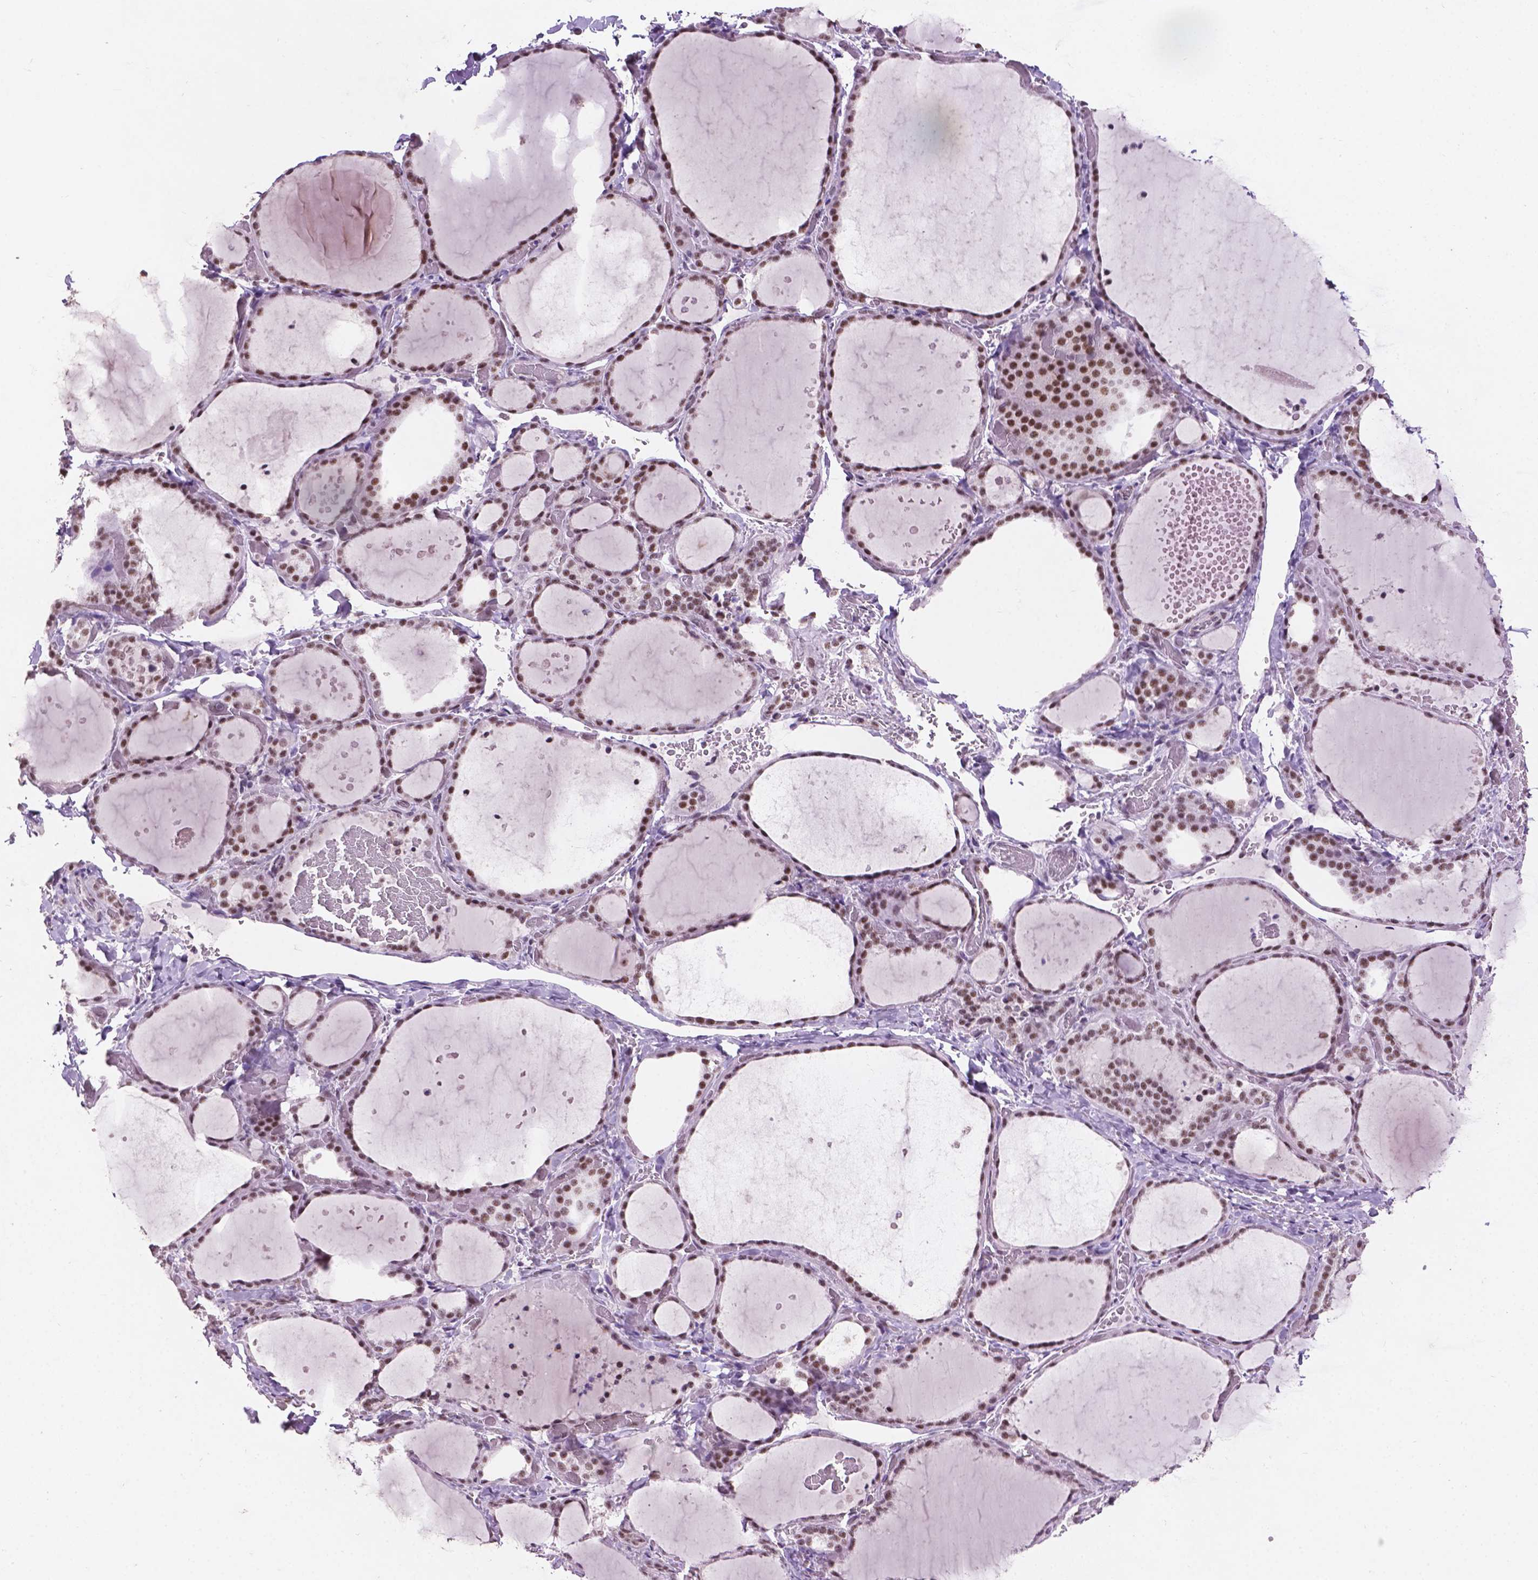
{"staining": {"intensity": "moderate", "quantity": ">75%", "location": "nuclear"}, "tissue": "thyroid gland", "cell_type": "Glandular cells", "image_type": "normal", "snomed": [{"axis": "morphology", "description": "Normal tissue, NOS"}, {"axis": "topography", "description": "Thyroid gland"}], "caption": "DAB (3,3'-diaminobenzidine) immunohistochemical staining of benign thyroid gland exhibits moderate nuclear protein positivity in approximately >75% of glandular cells. Using DAB (brown) and hematoxylin (blue) stains, captured at high magnification using brightfield microscopy.", "gene": "COIL", "patient": {"sex": "female", "age": 36}}